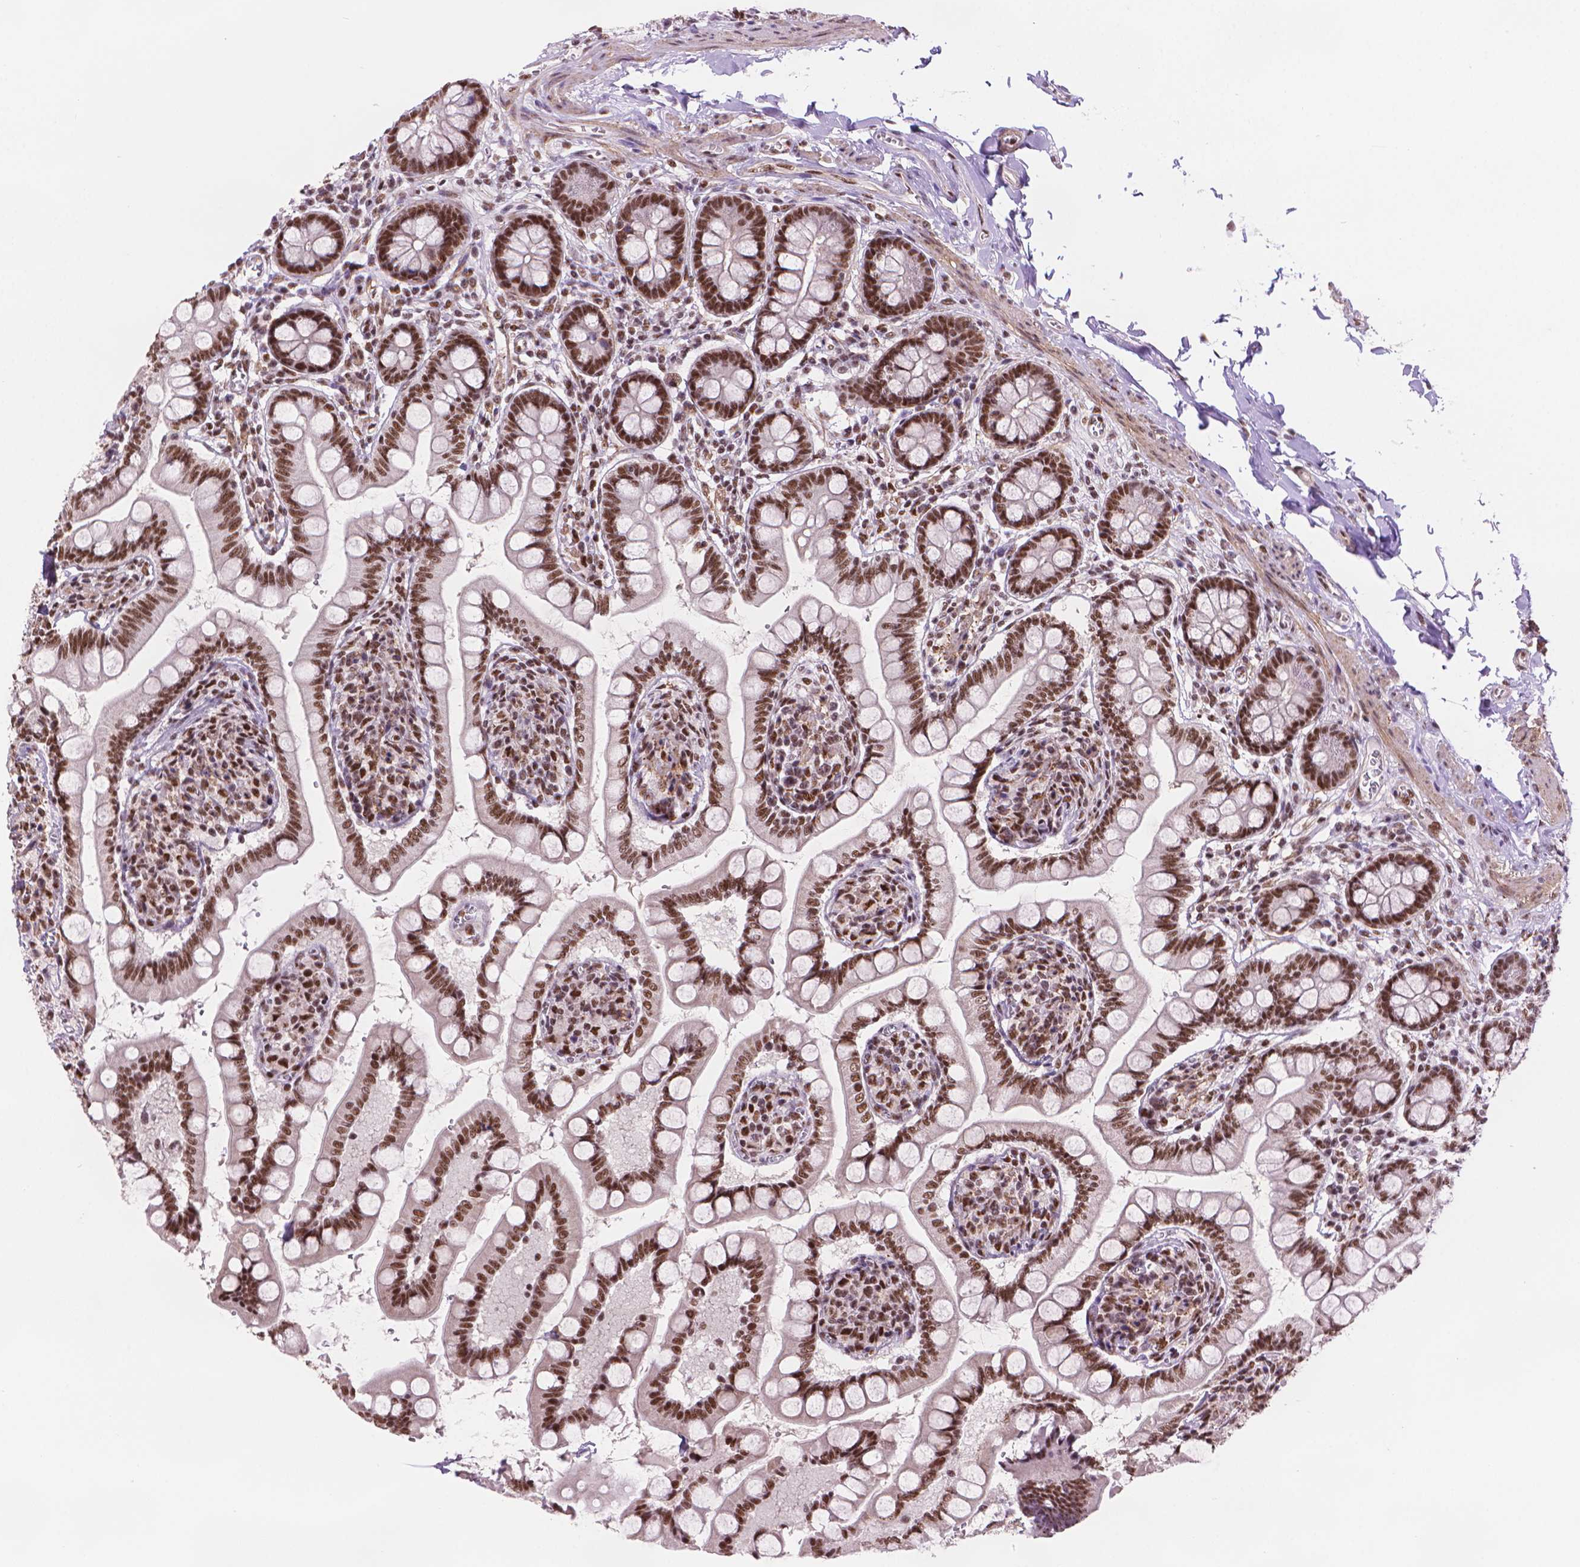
{"staining": {"intensity": "strong", "quantity": ">75%", "location": "nuclear"}, "tissue": "small intestine", "cell_type": "Glandular cells", "image_type": "normal", "snomed": [{"axis": "morphology", "description": "Normal tissue, NOS"}, {"axis": "topography", "description": "Small intestine"}], "caption": "Strong nuclear protein positivity is appreciated in about >75% of glandular cells in small intestine.", "gene": "UBN1", "patient": {"sex": "female", "age": 56}}